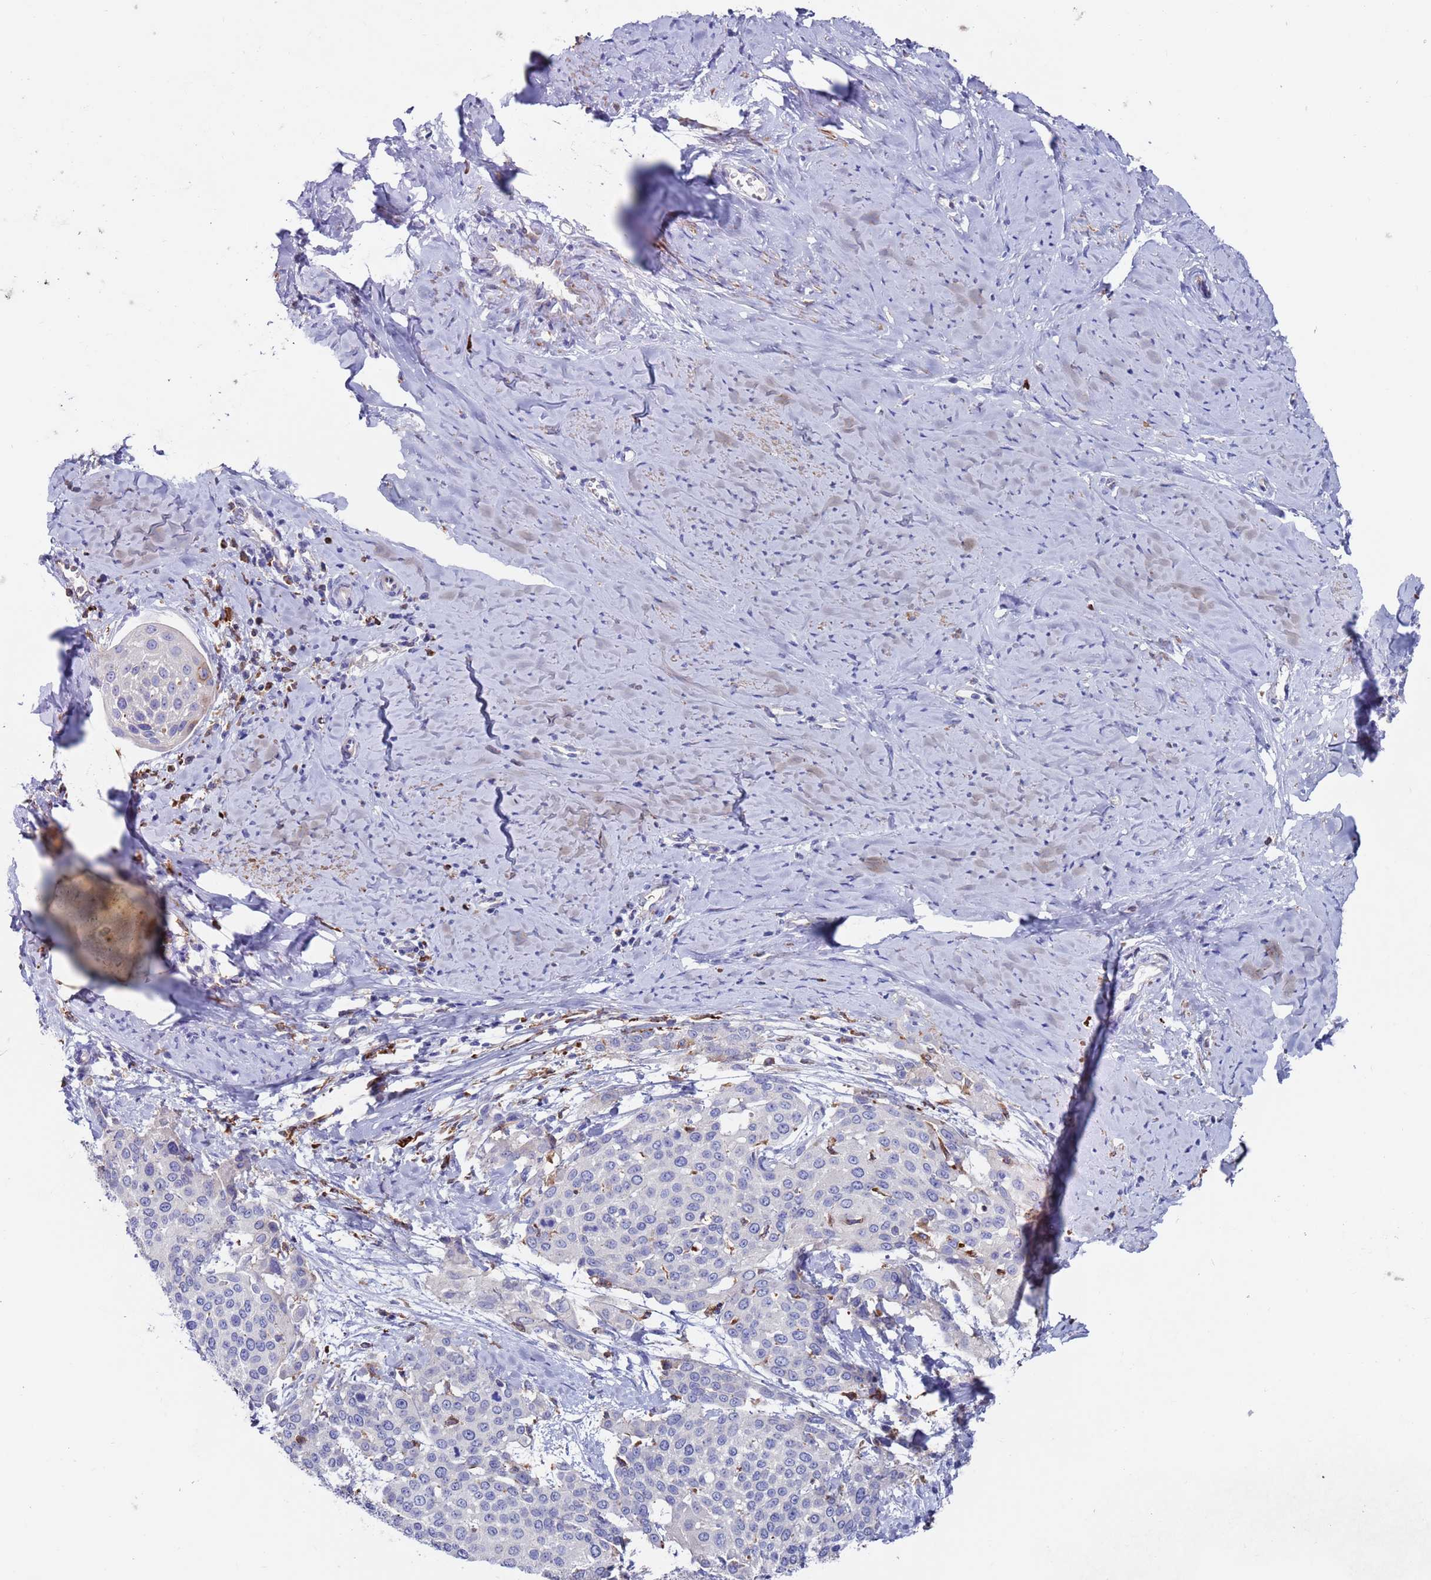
{"staining": {"intensity": "negative", "quantity": "none", "location": "none"}, "tissue": "cervical cancer", "cell_type": "Tumor cells", "image_type": "cancer", "snomed": [{"axis": "morphology", "description": "Squamous cell carcinoma, NOS"}, {"axis": "topography", "description": "Cervix"}], "caption": "DAB immunohistochemical staining of human cervical cancer (squamous cell carcinoma) exhibits no significant positivity in tumor cells.", "gene": "GREB1L", "patient": {"sex": "female", "age": 44}}